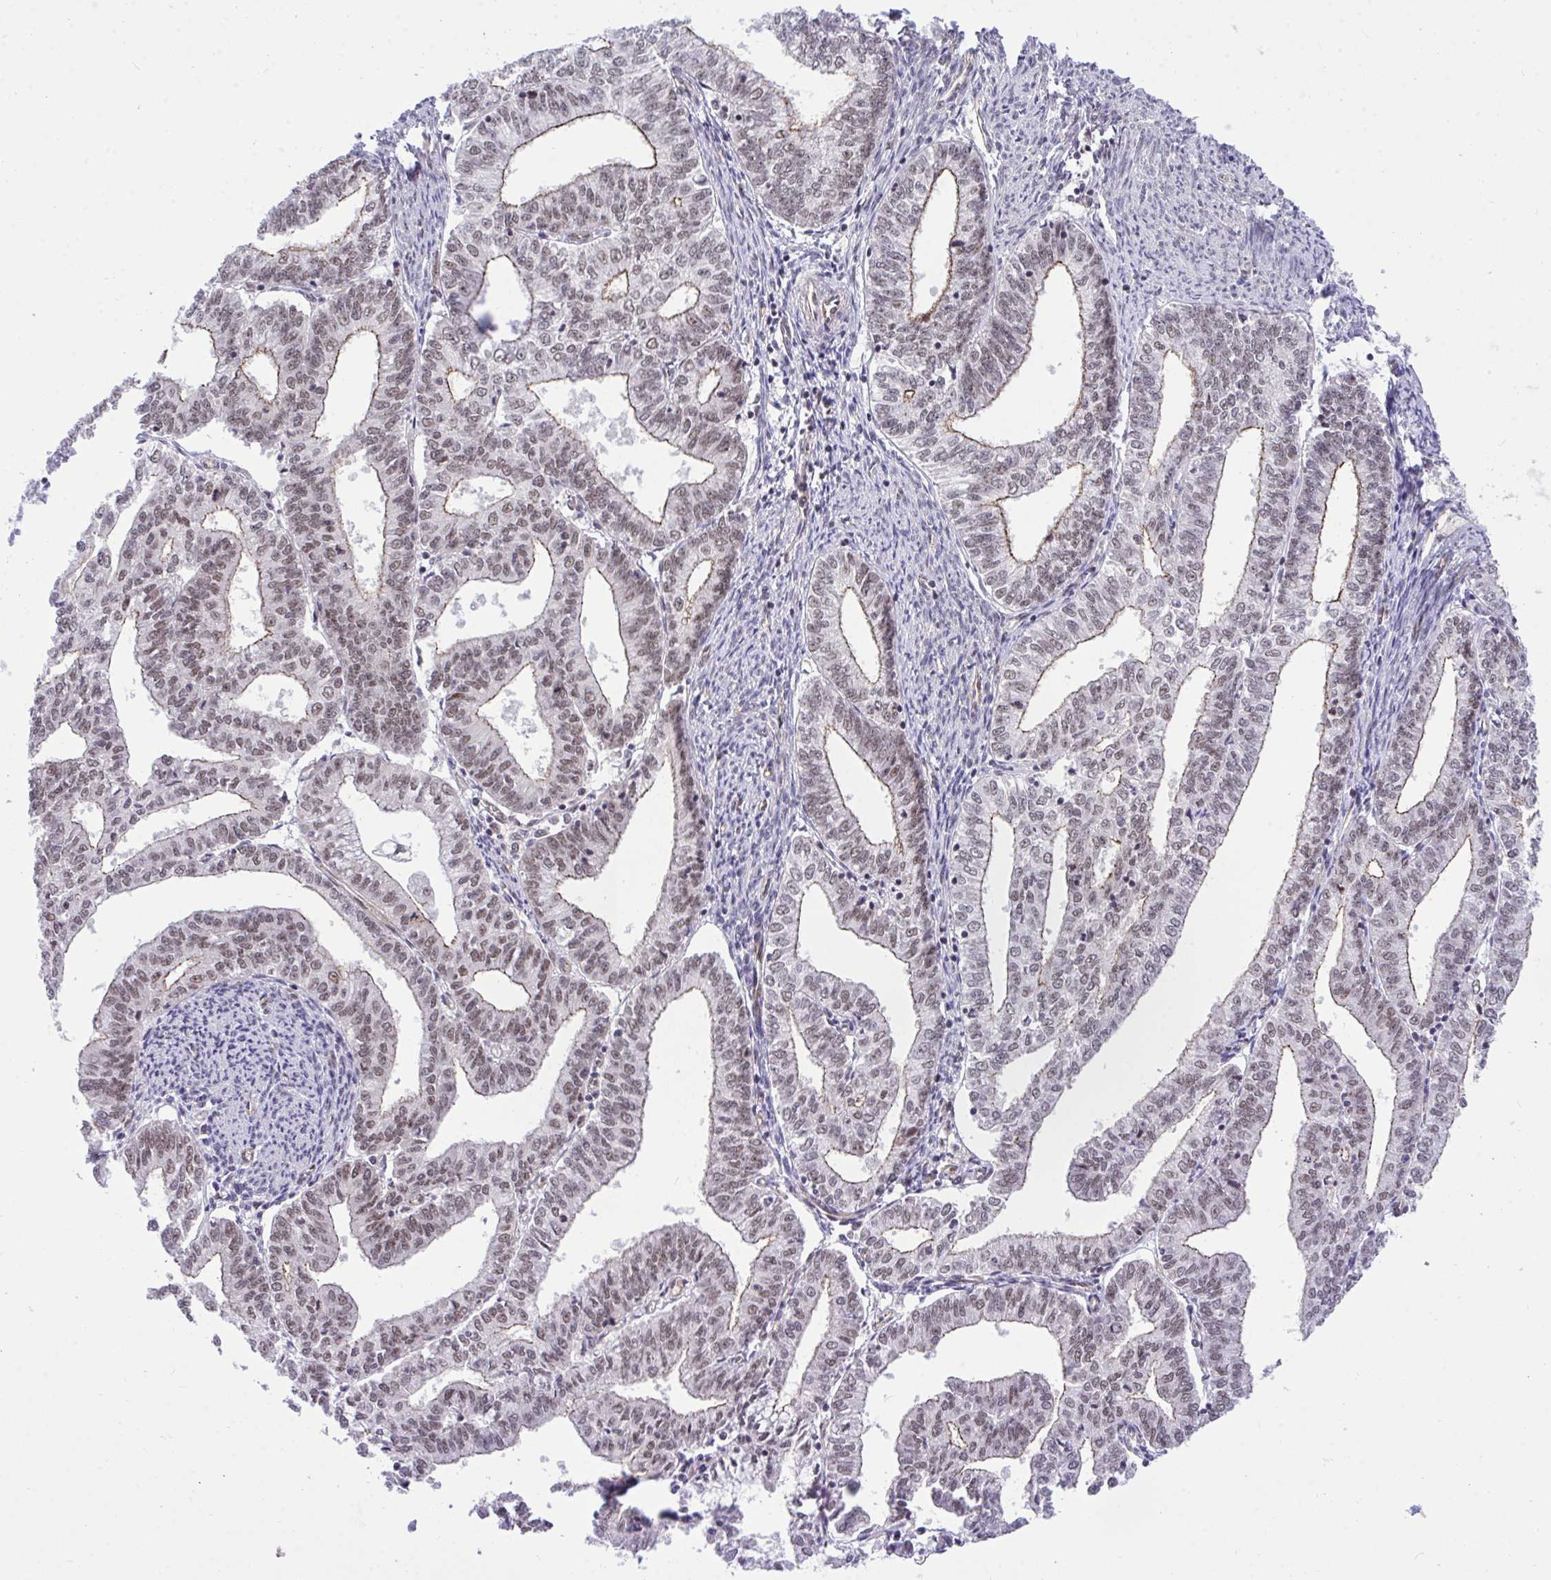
{"staining": {"intensity": "weak", "quantity": ">75%", "location": "cytoplasmic/membranous,nuclear"}, "tissue": "endometrial cancer", "cell_type": "Tumor cells", "image_type": "cancer", "snomed": [{"axis": "morphology", "description": "Adenocarcinoma, NOS"}, {"axis": "topography", "description": "Endometrium"}], "caption": "Immunohistochemistry (IHC) (DAB) staining of endometrial cancer (adenocarcinoma) reveals weak cytoplasmic/membranous and nuclear protein positivity in about >75% of tumor cells. (IHC, brightfield microscopy, high magnification).", "gene": "PPP1CA", "patient": {"sex": "female", "age": 61}}